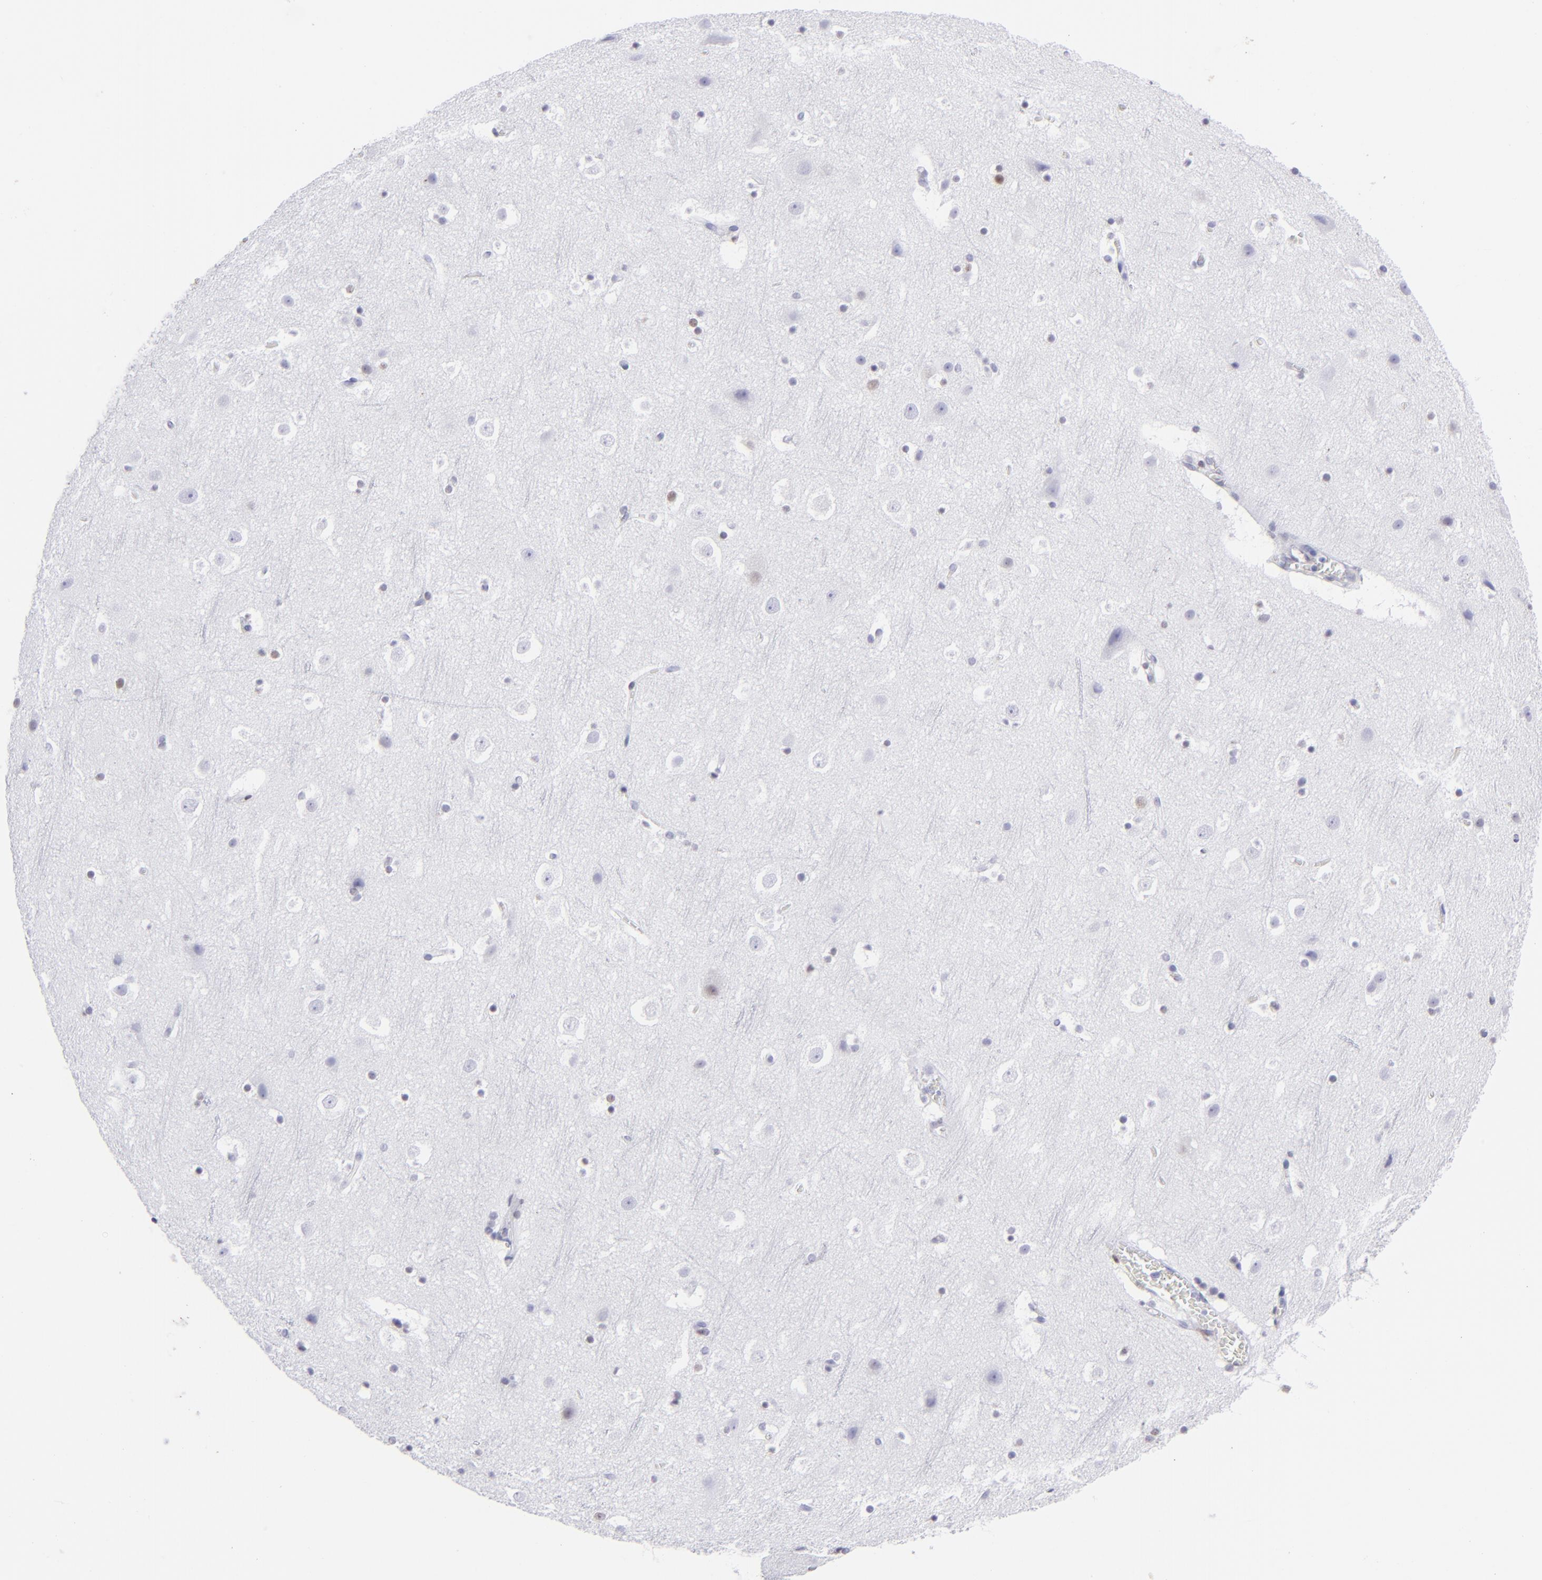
{"staining": {"intensity": "negative", "quantity": "none", "location": "none"}, "tissue": "cerebral cortex", "cell_type": "Endothelial cells", "image_type": "normal", "snomed": [{"axis": "morphology", "description": "Normal tissue, NOS"}, {"axis": "topography", "description": "Cerebral cortex"}], "caption": "DAB immunohistochemical staining of normal cerebral cortex displays no significant positivity in endothelial cells. (DAB (3,3'-diaminobenzidine) immunohistochemistry visualized using brightfield microscopy, high magnification).", "gene": "MITF", "patient": {"sex": "male", "age": 45}}